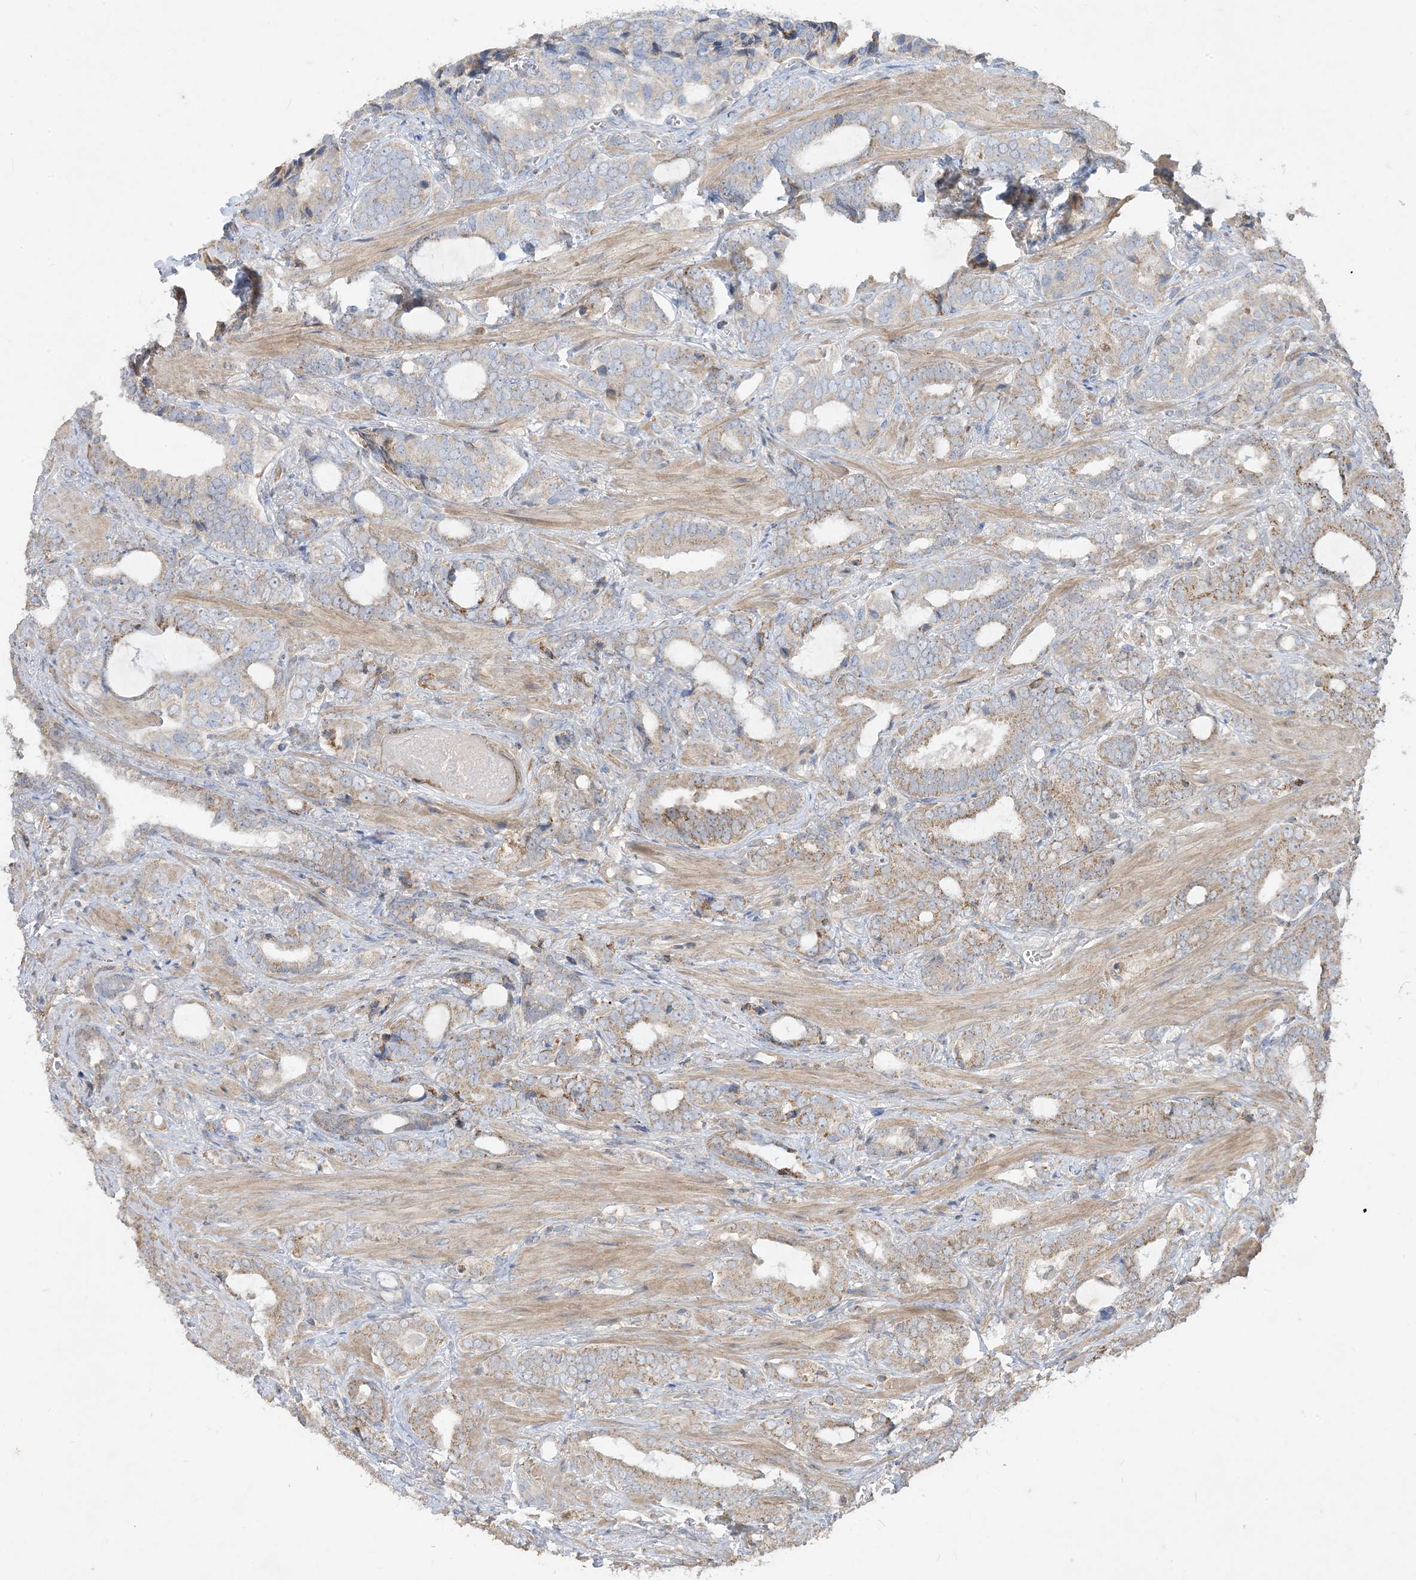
{"staining": {"intensity": "moderate", "quantity": "25%-75%", "location": "cytoplasmic/membranous"}, "tissue": "prostate cancer", "cell_type": "Tumor cells", "image_type": "cancer", "snomed": [{"axis": "morphology", "description": "Adenocarcinoma, High grade"}, {"axis": "topography", "description": "Prostate and seminal vesicle, NOS"}], "caption": "Tumor cells demonstrate moderate cytoplasmic/membranous staining in about 25%-75% of cells in adenocarcinoma (high-grade) (prostate).", "gene": "ECHDC1", "patient": {"sex": "male", "age": 67}}